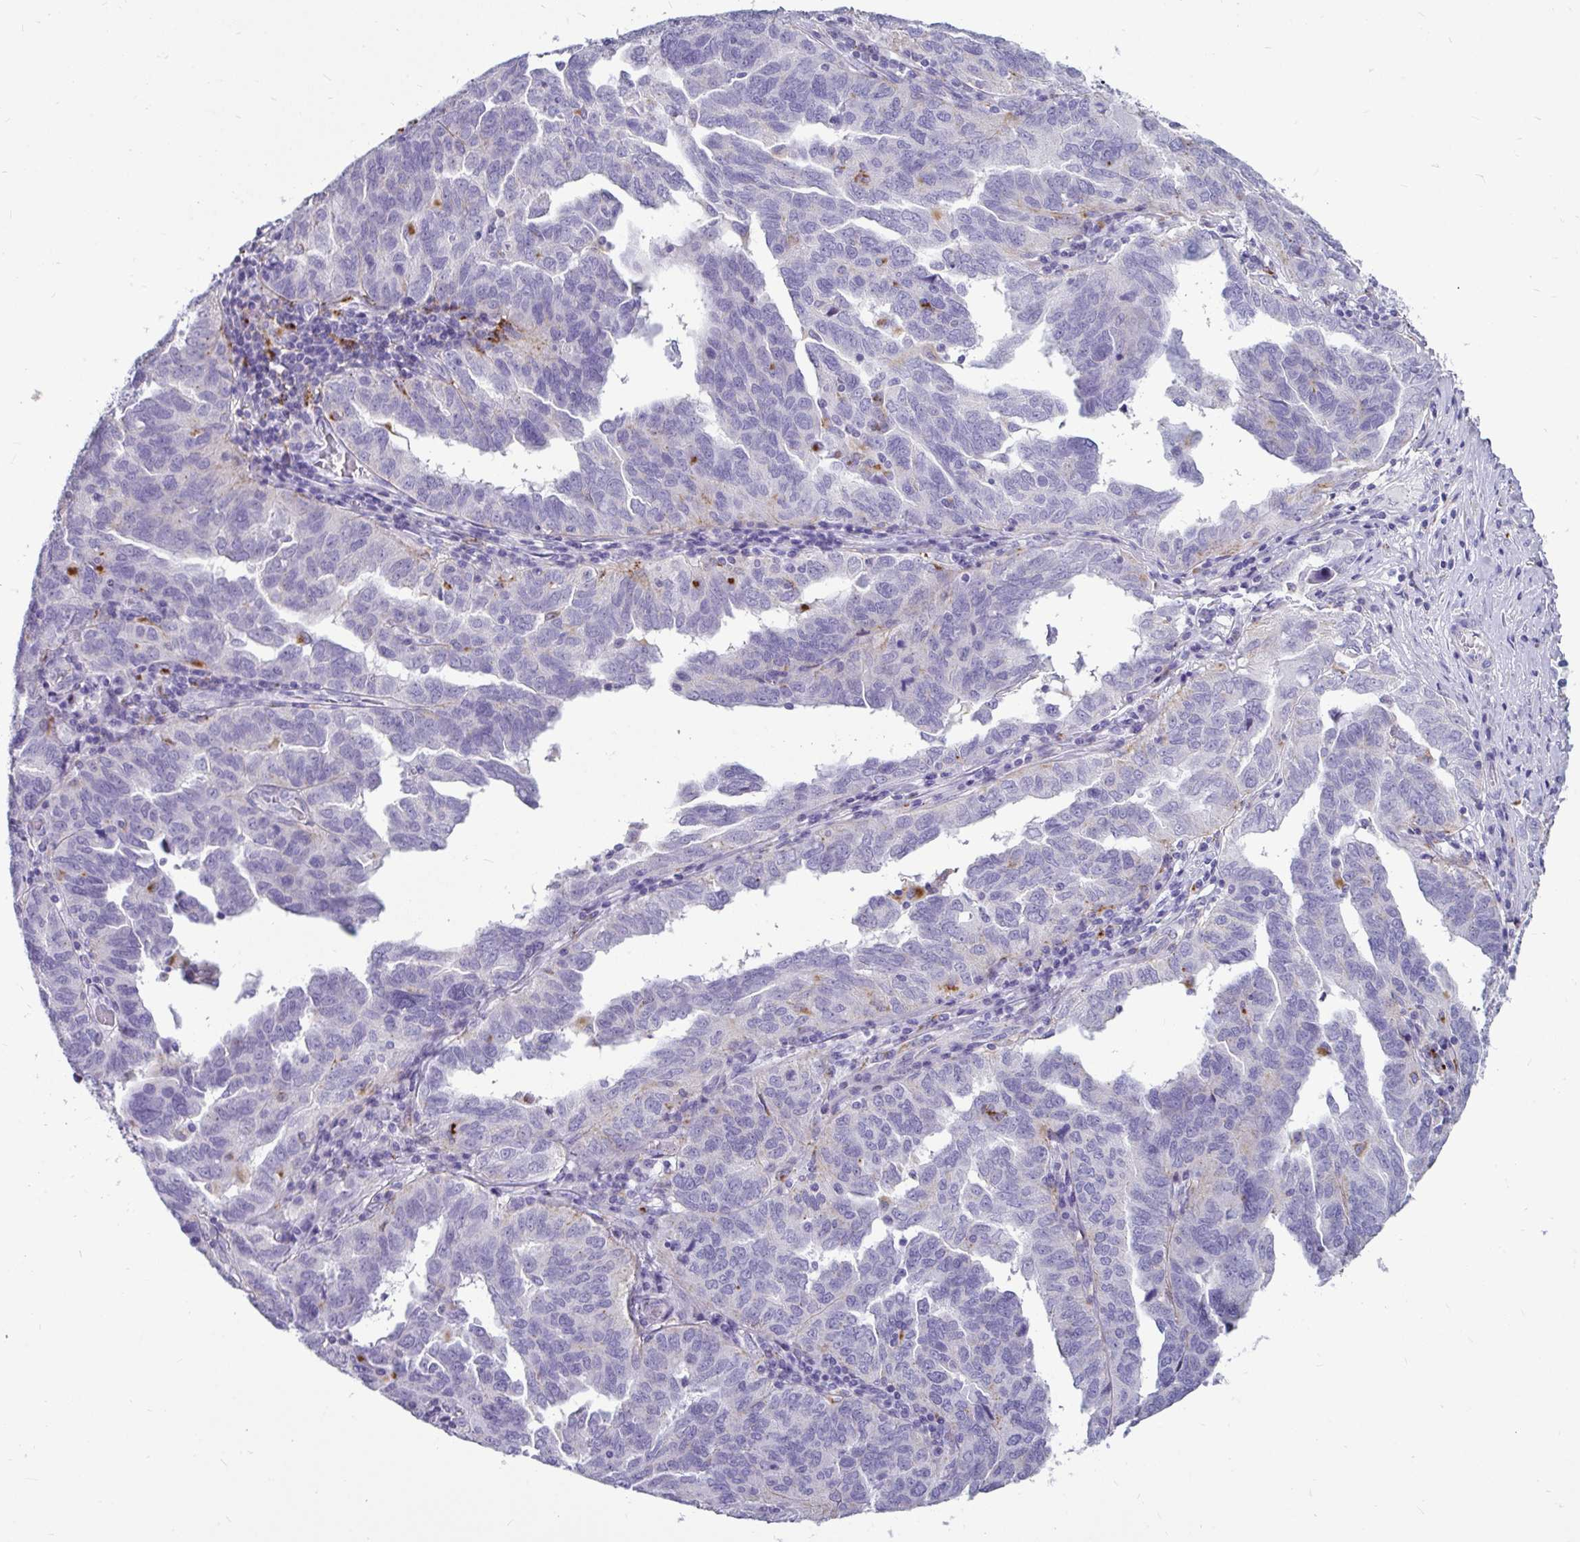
{"staining": {"intensity": "negative", "quantity": "none", "location": "none"}, "tissue": "ovarian cancer", "cell_type": "Tumor cells", "image_type": "cancer", "snomed": [{"axis": "morphology", "description": "Cystadenocarcinoma, serous, NOS"}, {"axis": "topography", "description": "Ovary"}], "caption": "Ovarian serous cystadenocarcinoma was stained to show a protein in brown. There is no significant staining in tumor cells.", "gene": "CTSZ", "patient": {"sex": "female", "age": 64}}